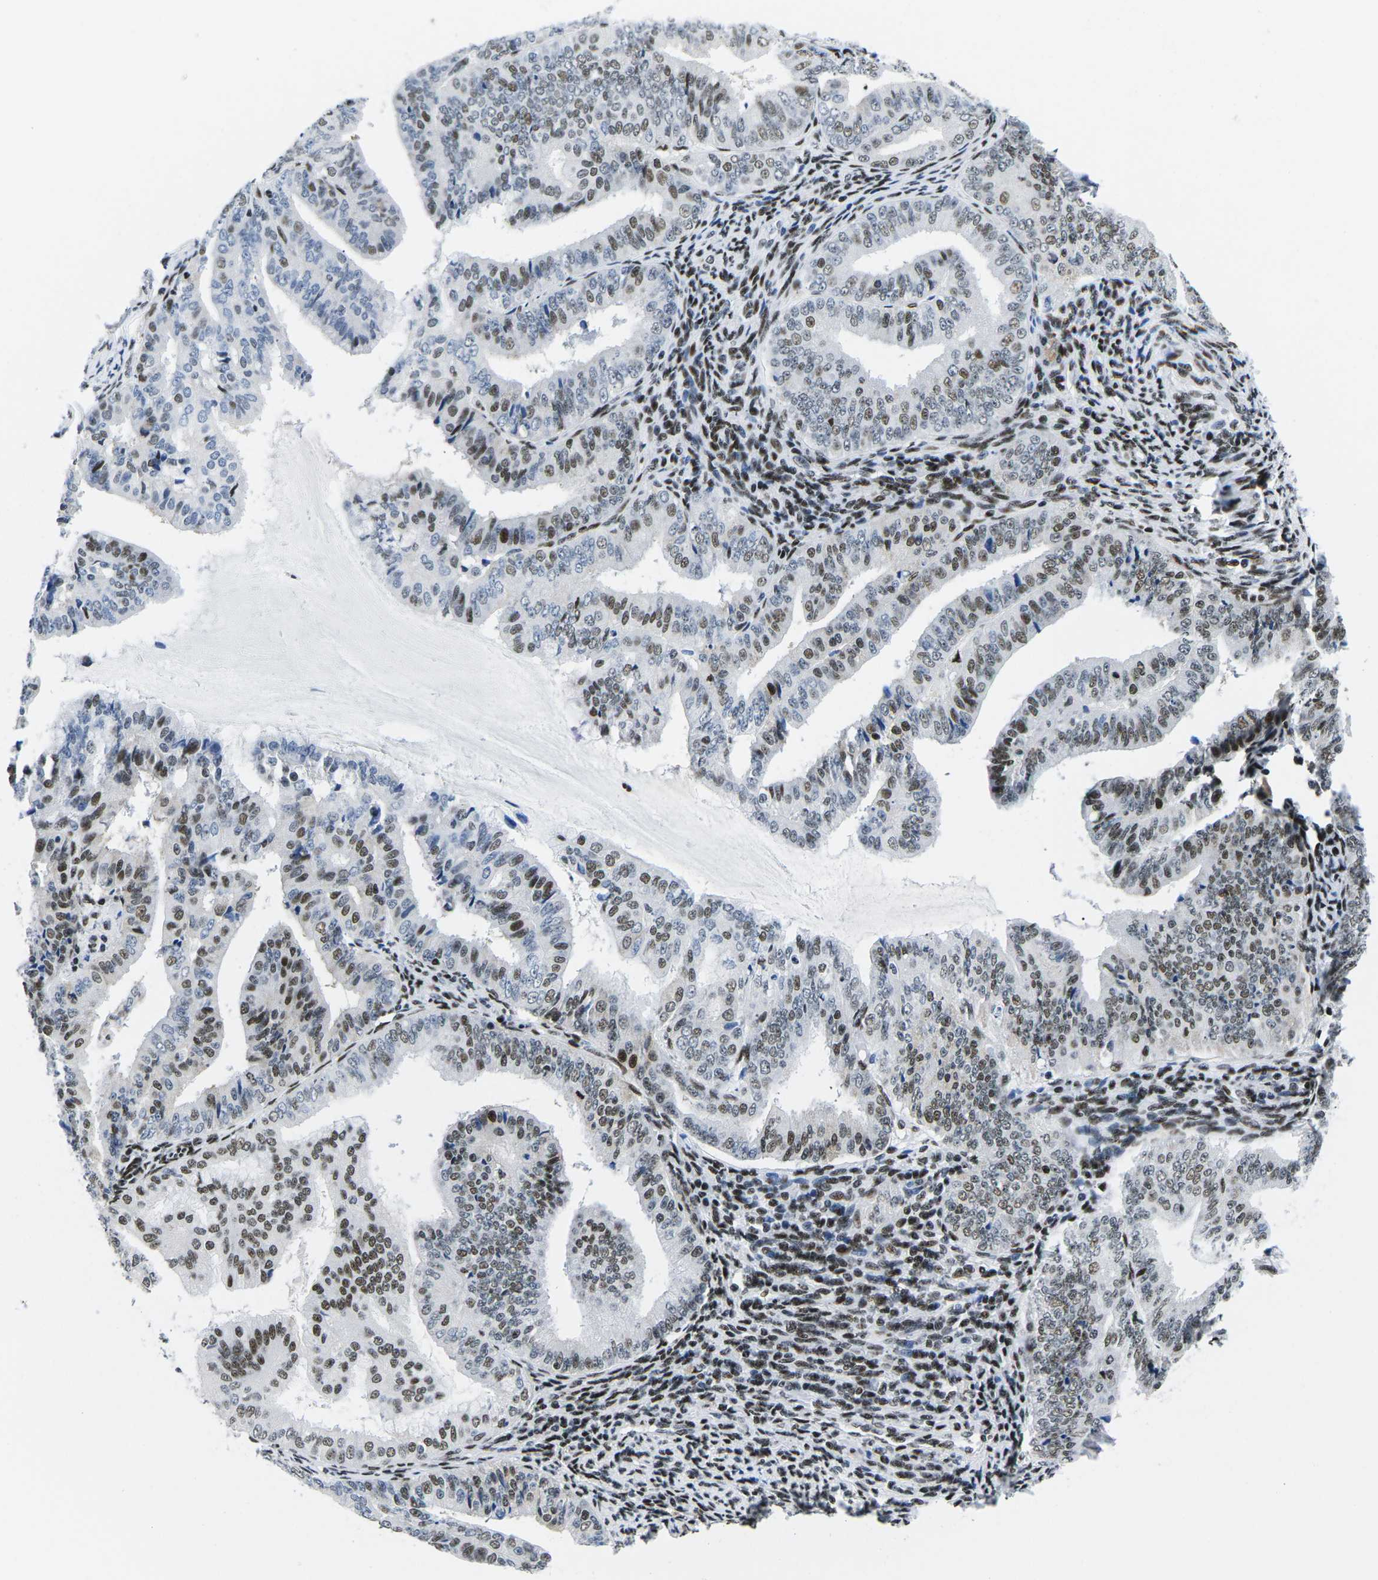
{"staining": {"intensity": "moderate", "quantity": "25%-75%", "location": "nuclear"}, "tissue": "endometrial cancer", "cell_type": "Tumor cells", "image_type": "cancer", "snomed": [{"axis": "morphology", "description": "Adenocarcinoma, NOS"}, {"axis": "topography", "description": "Endometrium"}], "caption": "Immunohistochemistry (DAB (3,3'-diaminobenzidine)) staining of endometrial cancer exhibits moderate nuclear protein positivity in about 25%-75% of tumor cells.", "gene": "ATF1", "patient": {"sex": "female", "age": 63}}